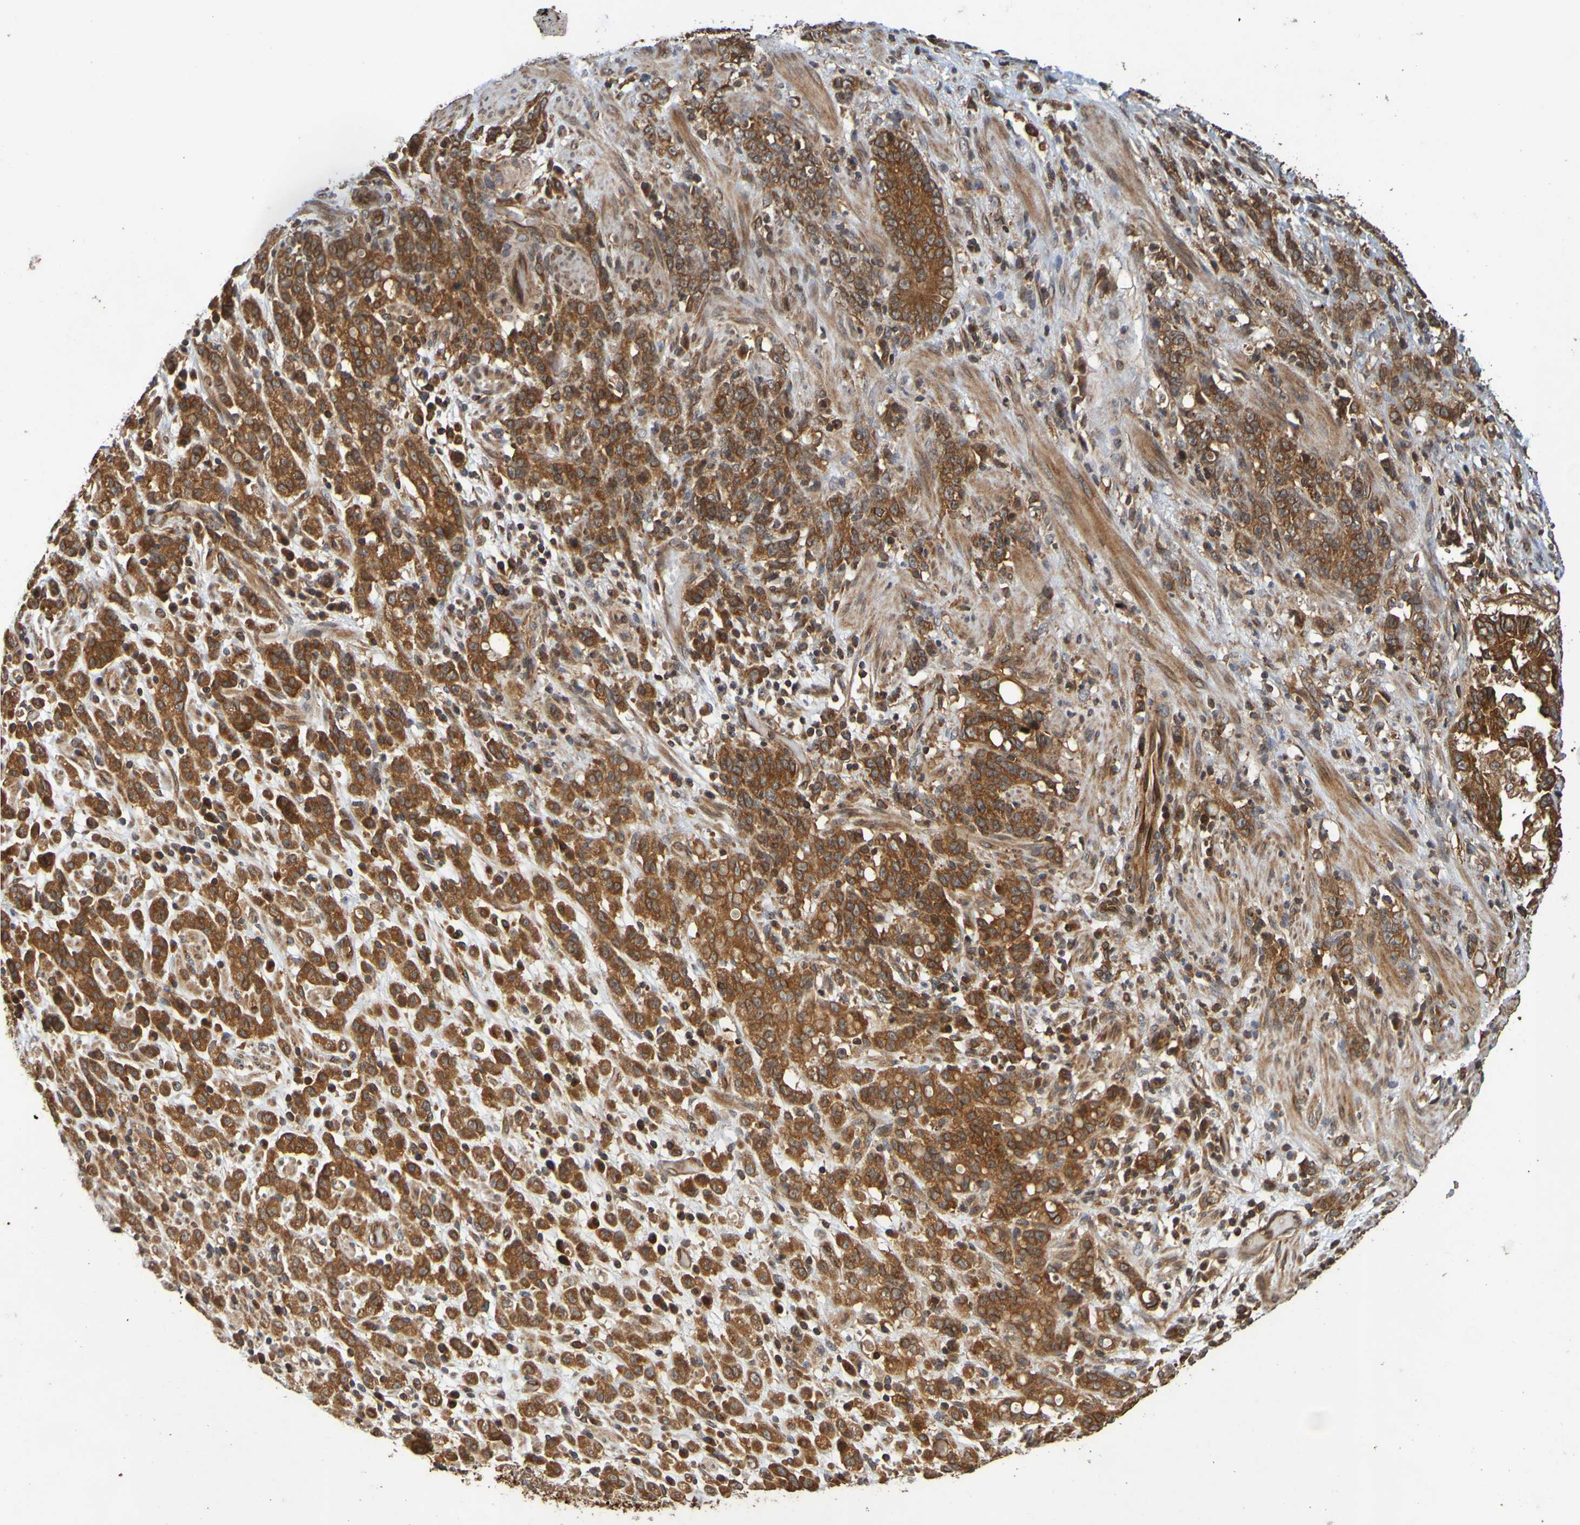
{"staining": {"intensity": "strong", "quantity": ">75%", "location": "cytoplasmic/membranous"}, "tissue": "stomach cancer", "cell_type": "Tumor cells", "image_type": "cancer", "snomed": [{"axis": "morphology", "description": "Adenocarcinoma, NOS"}, {"axis": "topography", "description": "Stomach, lower"}], "caption": "This photomicrograph displays stomach cancer stained with IHC to label a protein in brown. The cytoplasmic/membranous of tumor cells show strong positivity for the protein. Nuclei are counter-stained blue.", "gene": "OCRL", "patient": {"sex": "male", "age": 88}}